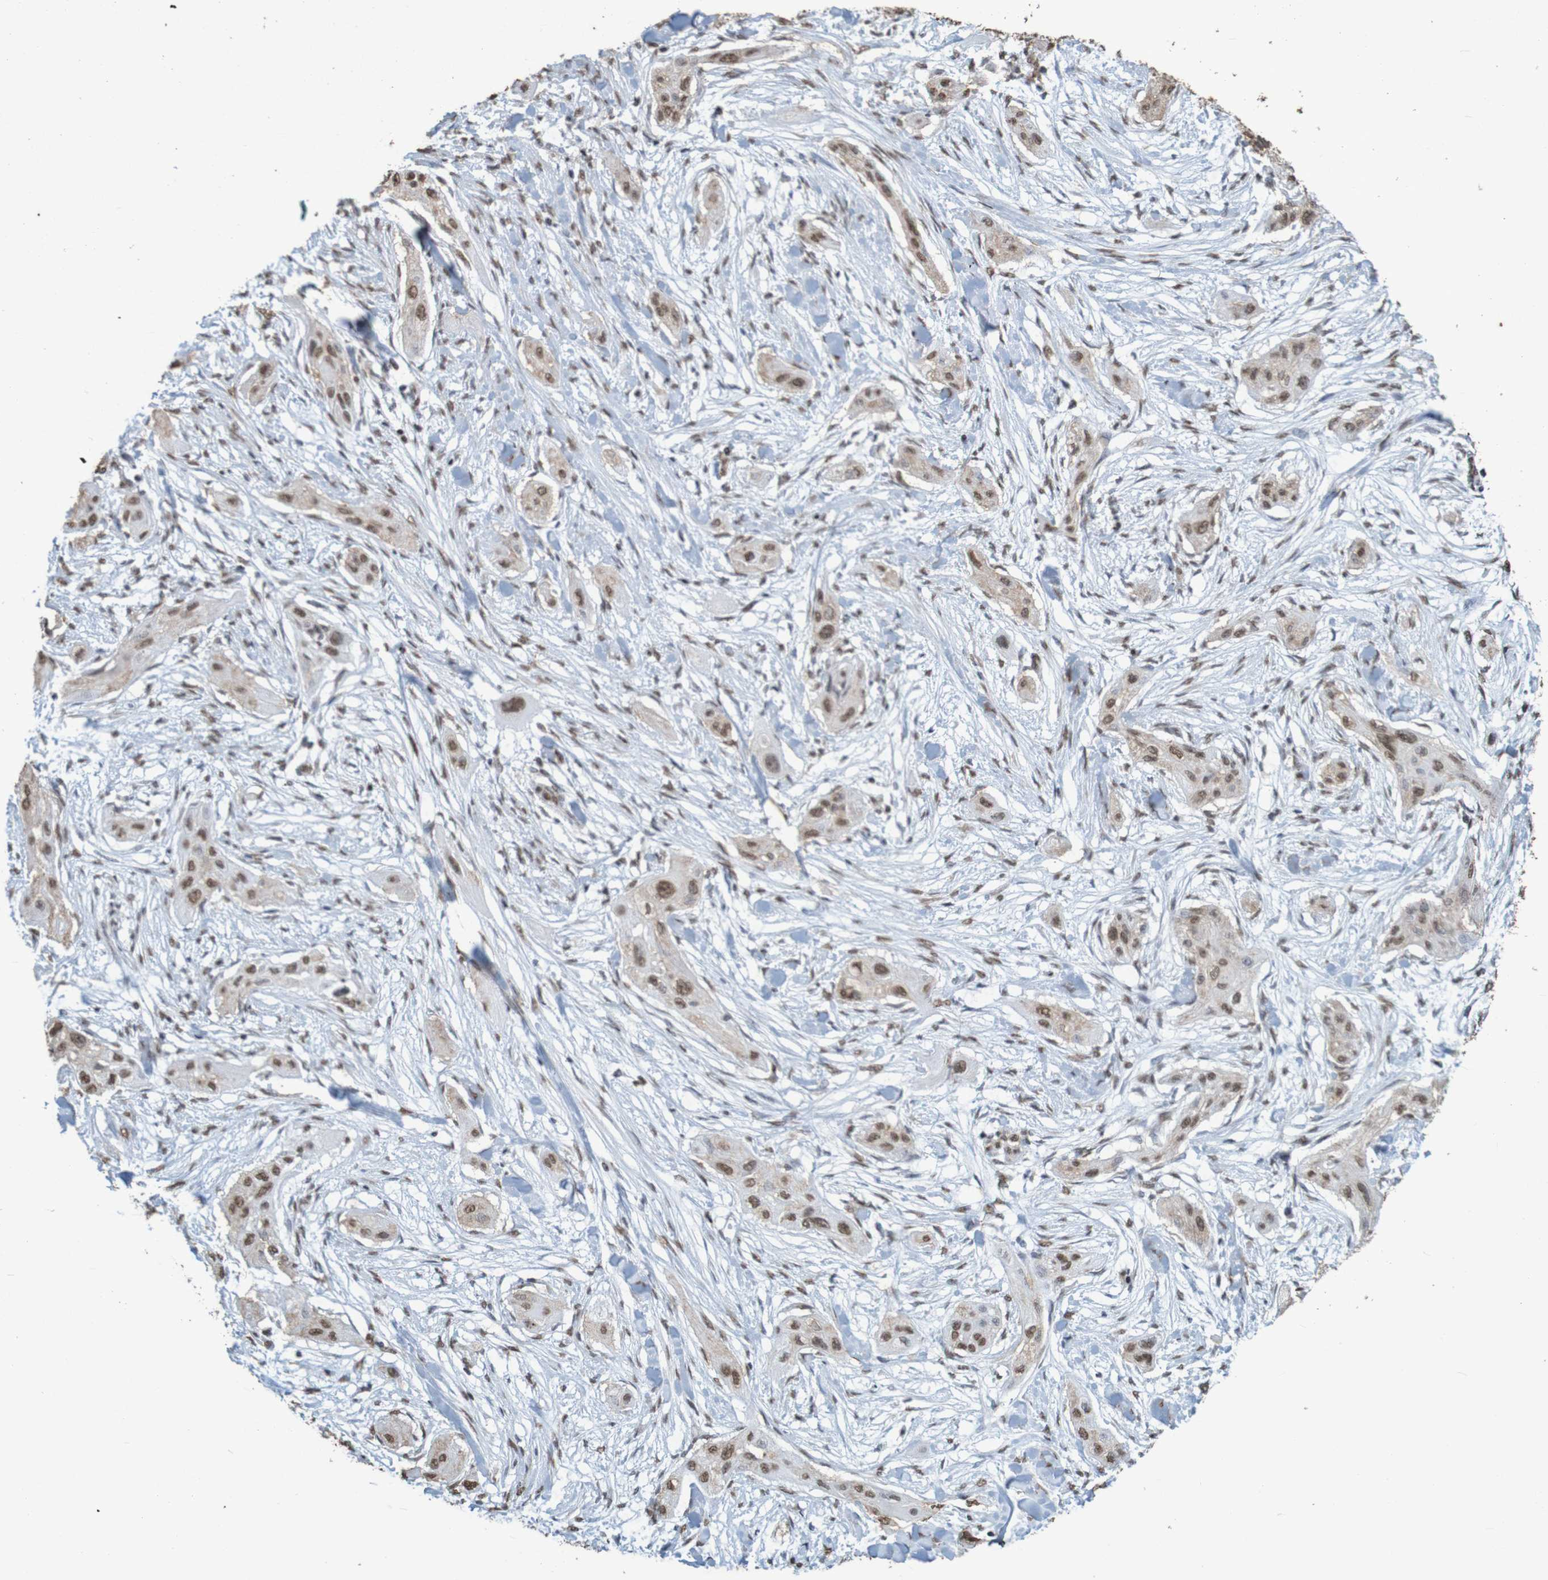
{"staining": {"intensity": "moderate", "quantity": ">75%", "location": "nuclear"}, "tissue": "lung cancer", "cell_type": "Tumor cells", "image_type": "cancer", "snomed": [{"axis": "morphology", "description": "Squamous cell carcinoma, NOS"}, {"axis": "topography", "description": "Lung"}], "caption": "Lung cancer was stained to show a protein in brown. There is medium levels of moderate nuclear staining in approximately >75% of tumor cells. (Stains: DAB (3,3'-diaminobenzidine) in brown, nuclei in blue, Microscopy: brightfield microscopy at high magnification).", "gene": "GFI1", "patient": {"sex": "female", "age": 47}}